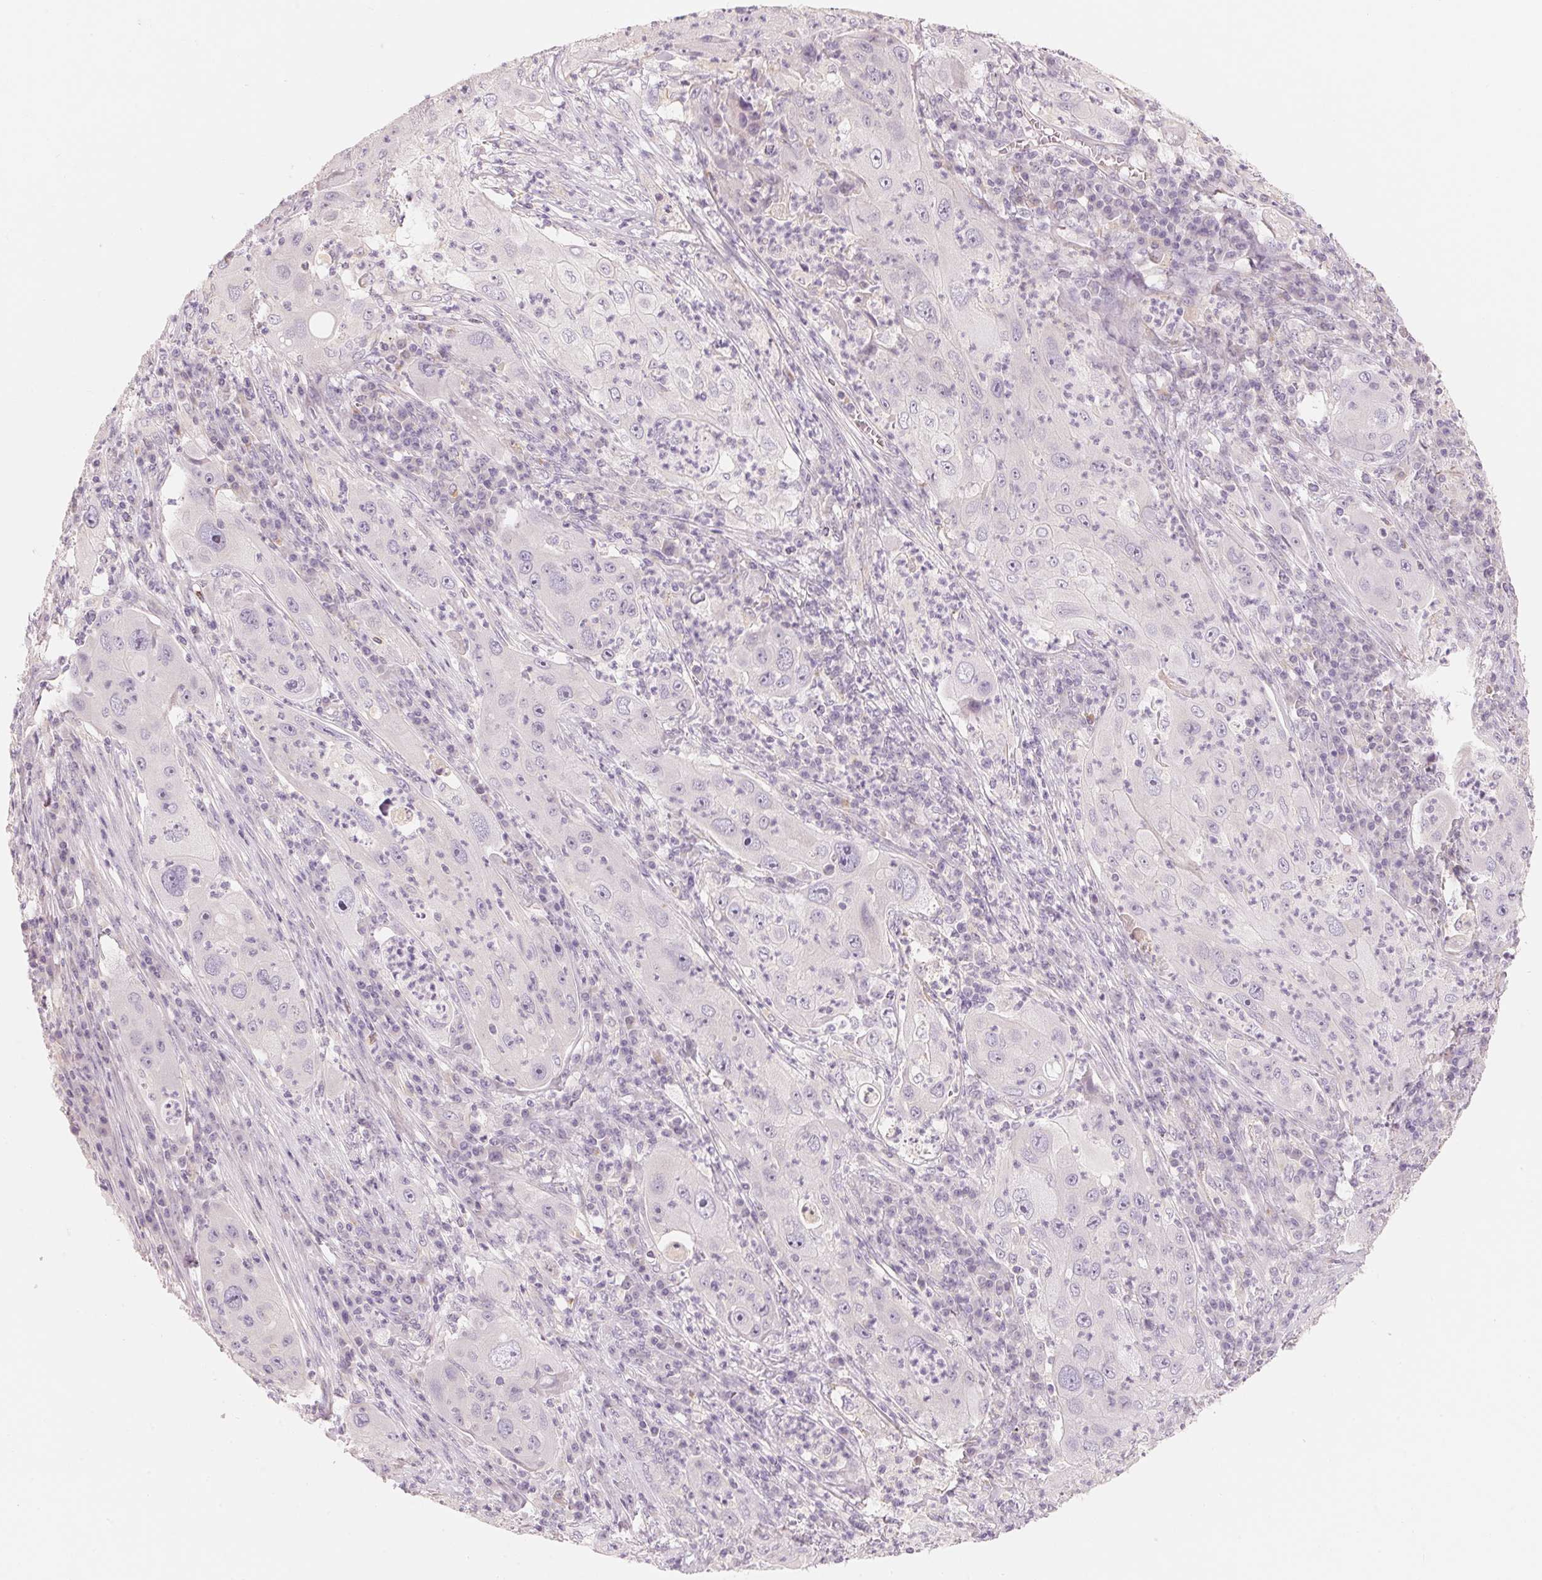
{"staining": {"intensity": "negative", "quantity": "none", "location": "none"}, "tissue": "lung cancer", "cell_type": "Tumor cells", "image_type": "cancer", "snomed": [{"axis": "morphology", "description": "Squamous cell carcinoma, NOS"}, {"axis": "topography", "description": "Lung"}], "caption": "The immunohistochemistry (IHC) image has no significant expression in tumor cells of squamous cell carcinoma (lung) tissue. (Immunohistochemistry (ihc), brightfield microscopy, high magnification).", "gene": "CFHR2", "patient": {"sex": "female", "age": 59}}